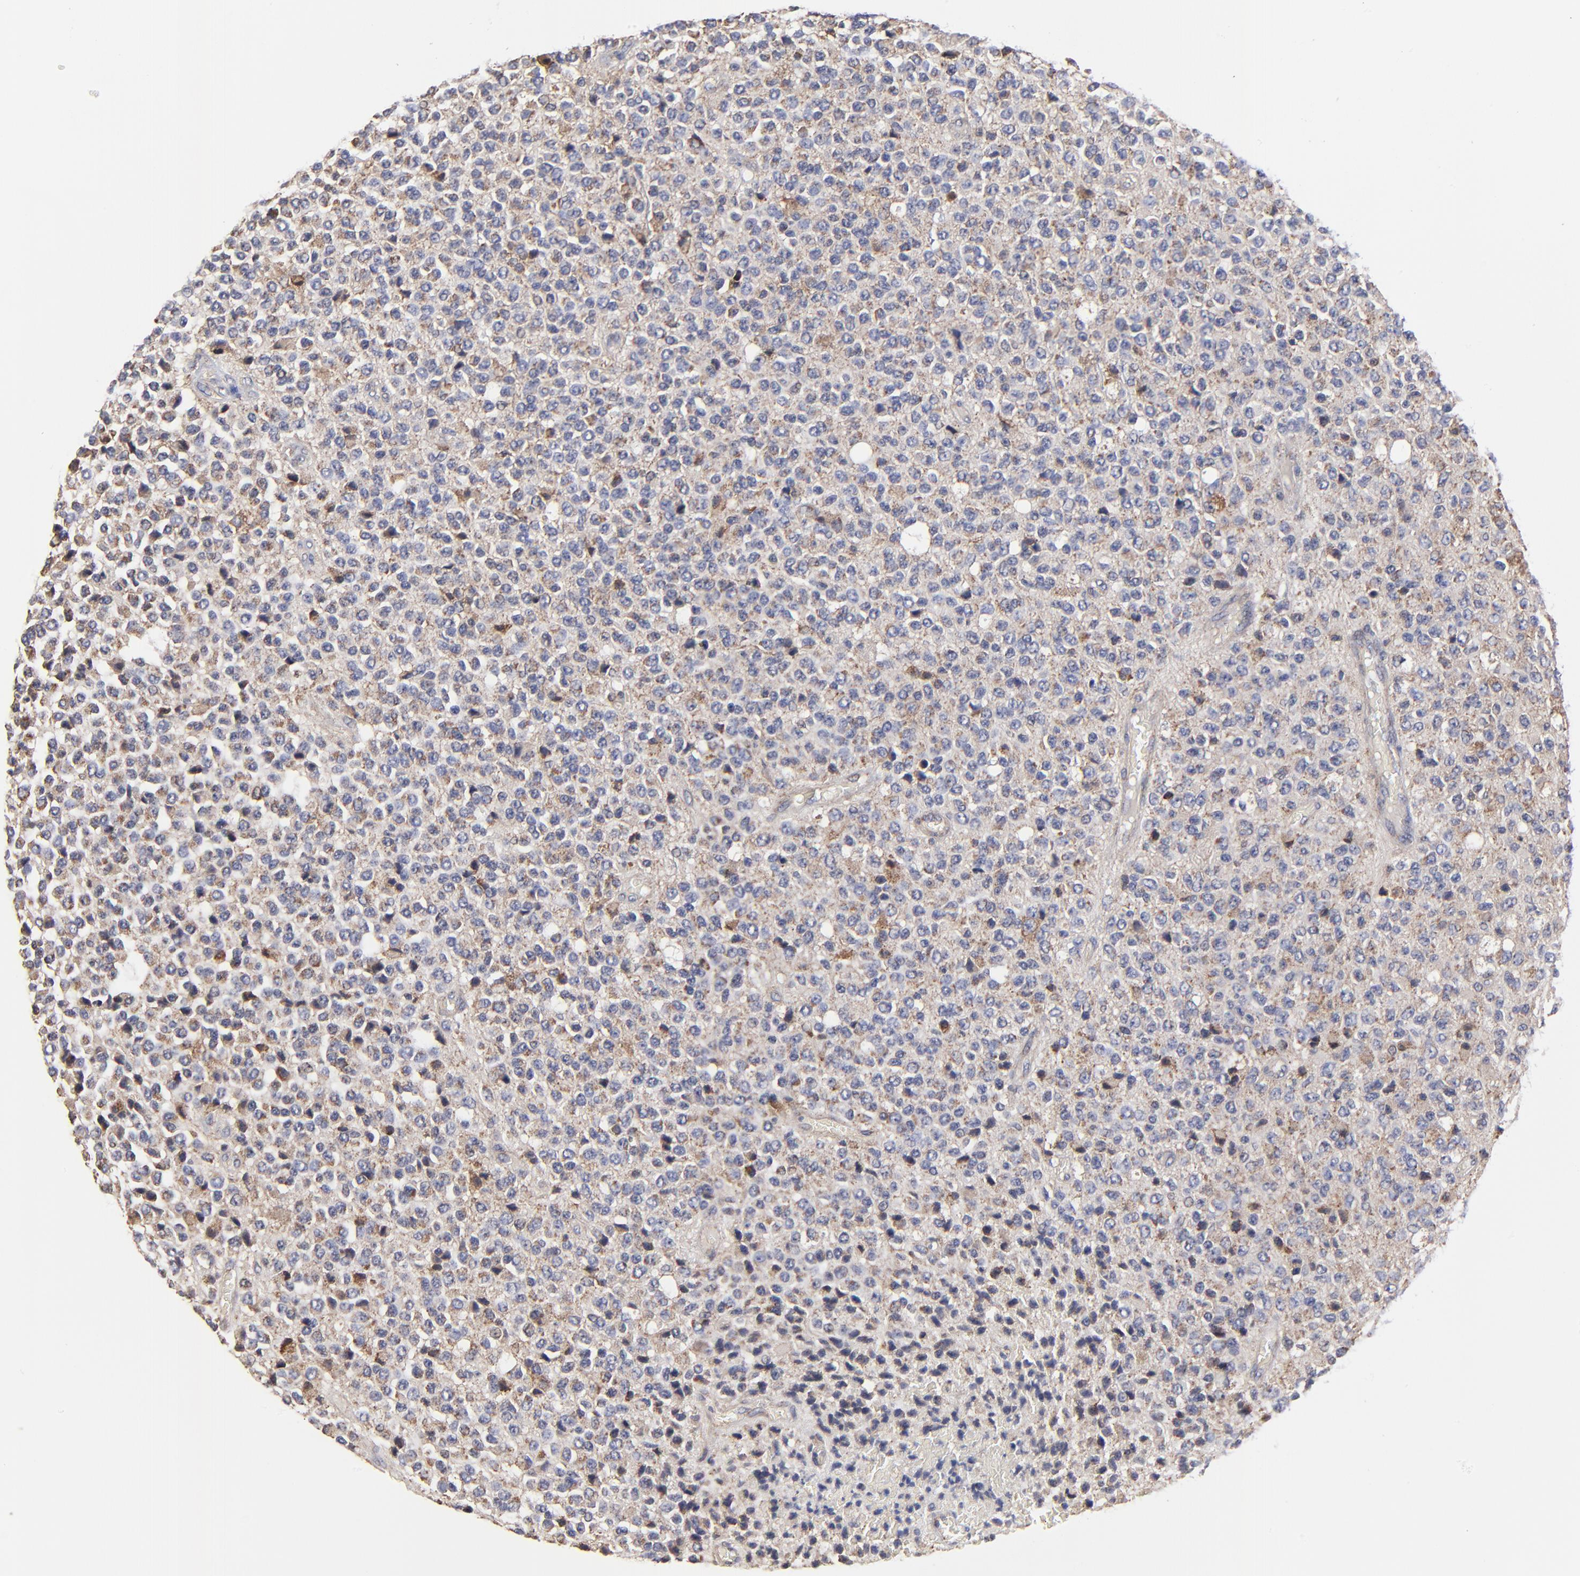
{"staining": {"intensity": "weak", "quantity": "<25%", "location": "cytoplasmic/membranous"}, "tissue": "glioma", "cell_type": "Tumor cells", "image_type": "cancer", "snomed": [{"axis": "morphology", "description": "Glioma, malignant, High grade"}, {"axis": "topography", "description": "pancreas cauda"}], "caption": "Immunohistochemical staining of human malignant glioma (high-grade) reveals no significant positivity in tumor cells.", "gene": "ZNF550", "patient": {"sex": "male", "age": 60}}